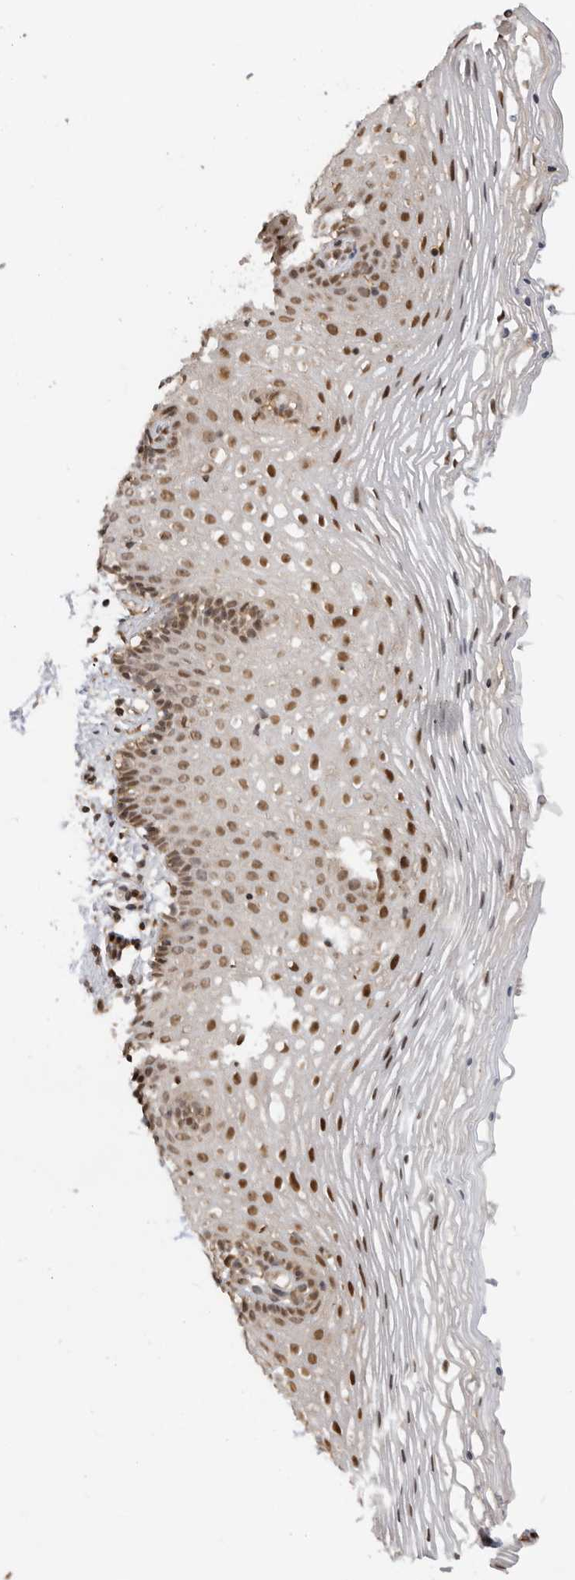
{"staining": {"intensity": "moderate", "quantity": ">75%", "location": "nuclear"}, "tissue": "vagina", "cell_type": "Squamous epithelial cells", "image_type": "normal", "snomed": [{"axis": "morphology", "description": "Normal tissue, NOS"}, {"axis": "topography", "description": "Vagina"}], "caption": "The immunohistochemical stain highlights moderate nuclear positivity in squamous epithelial cells of unremarkable vagina. (IHC, brightfield microscopy, high magnification).", "gene": "ADPRS", "patient": {"sex": "female", "age": 32}}